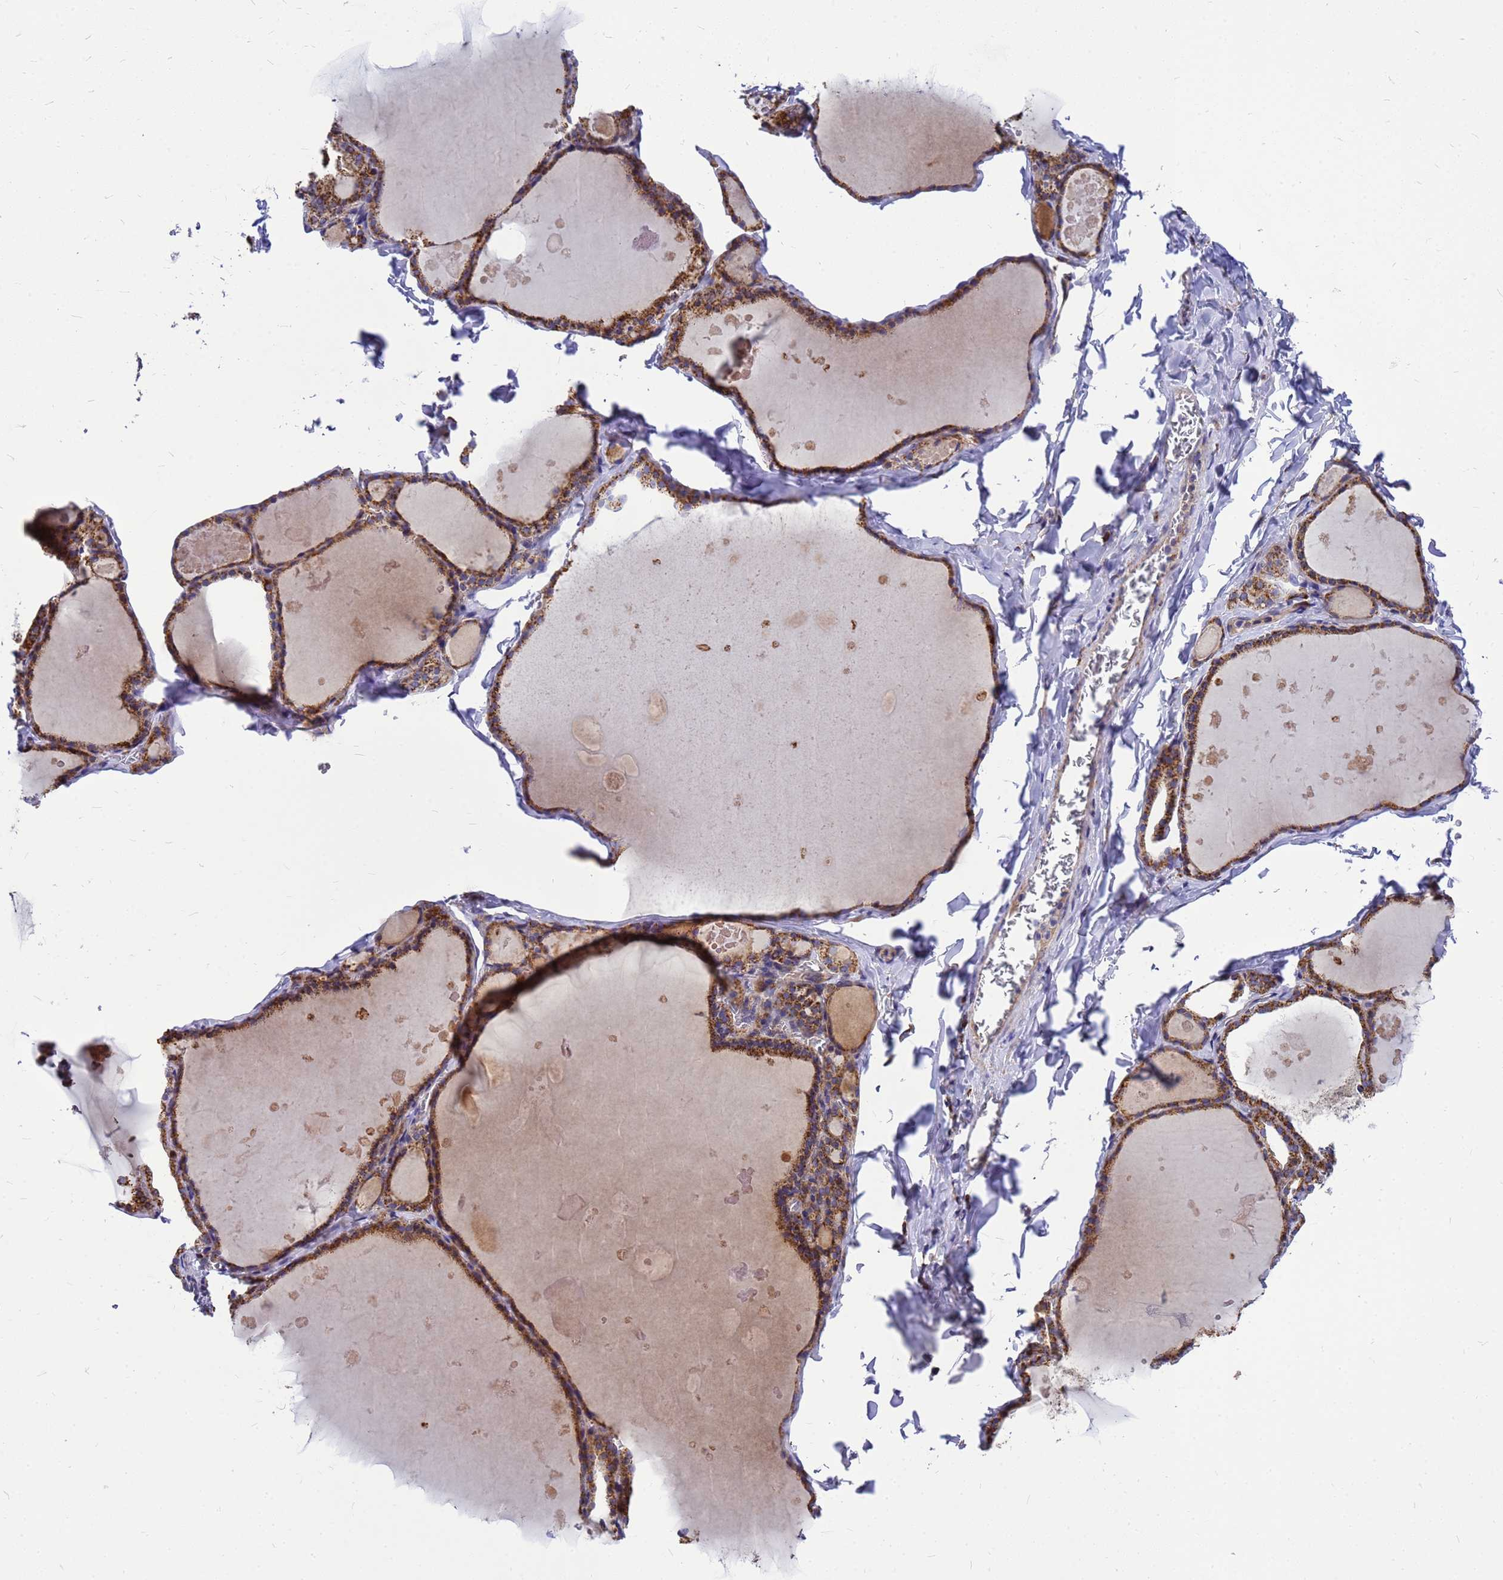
{"staining": {"intensity": "moderate", "quantity": ">75%", "location": "cytoplasmic/membranous"}, "tissue": "thyroid gland", "cell_type": "Glandular cells", "image_type": "normal", "snomed": [{"axis": "morphology", "description": "Normal tissue, NOS"}, {"axis": "topography", "description": "Thyroid gland"}], "caption": "Protein expression analysis of unremarkable human thyroid gland reveals moderate cytoplasmic/membranous staining in about >75% of glandular cells.", "gene": "CMC4", "patient": {"sex": "male", "age": 56}}